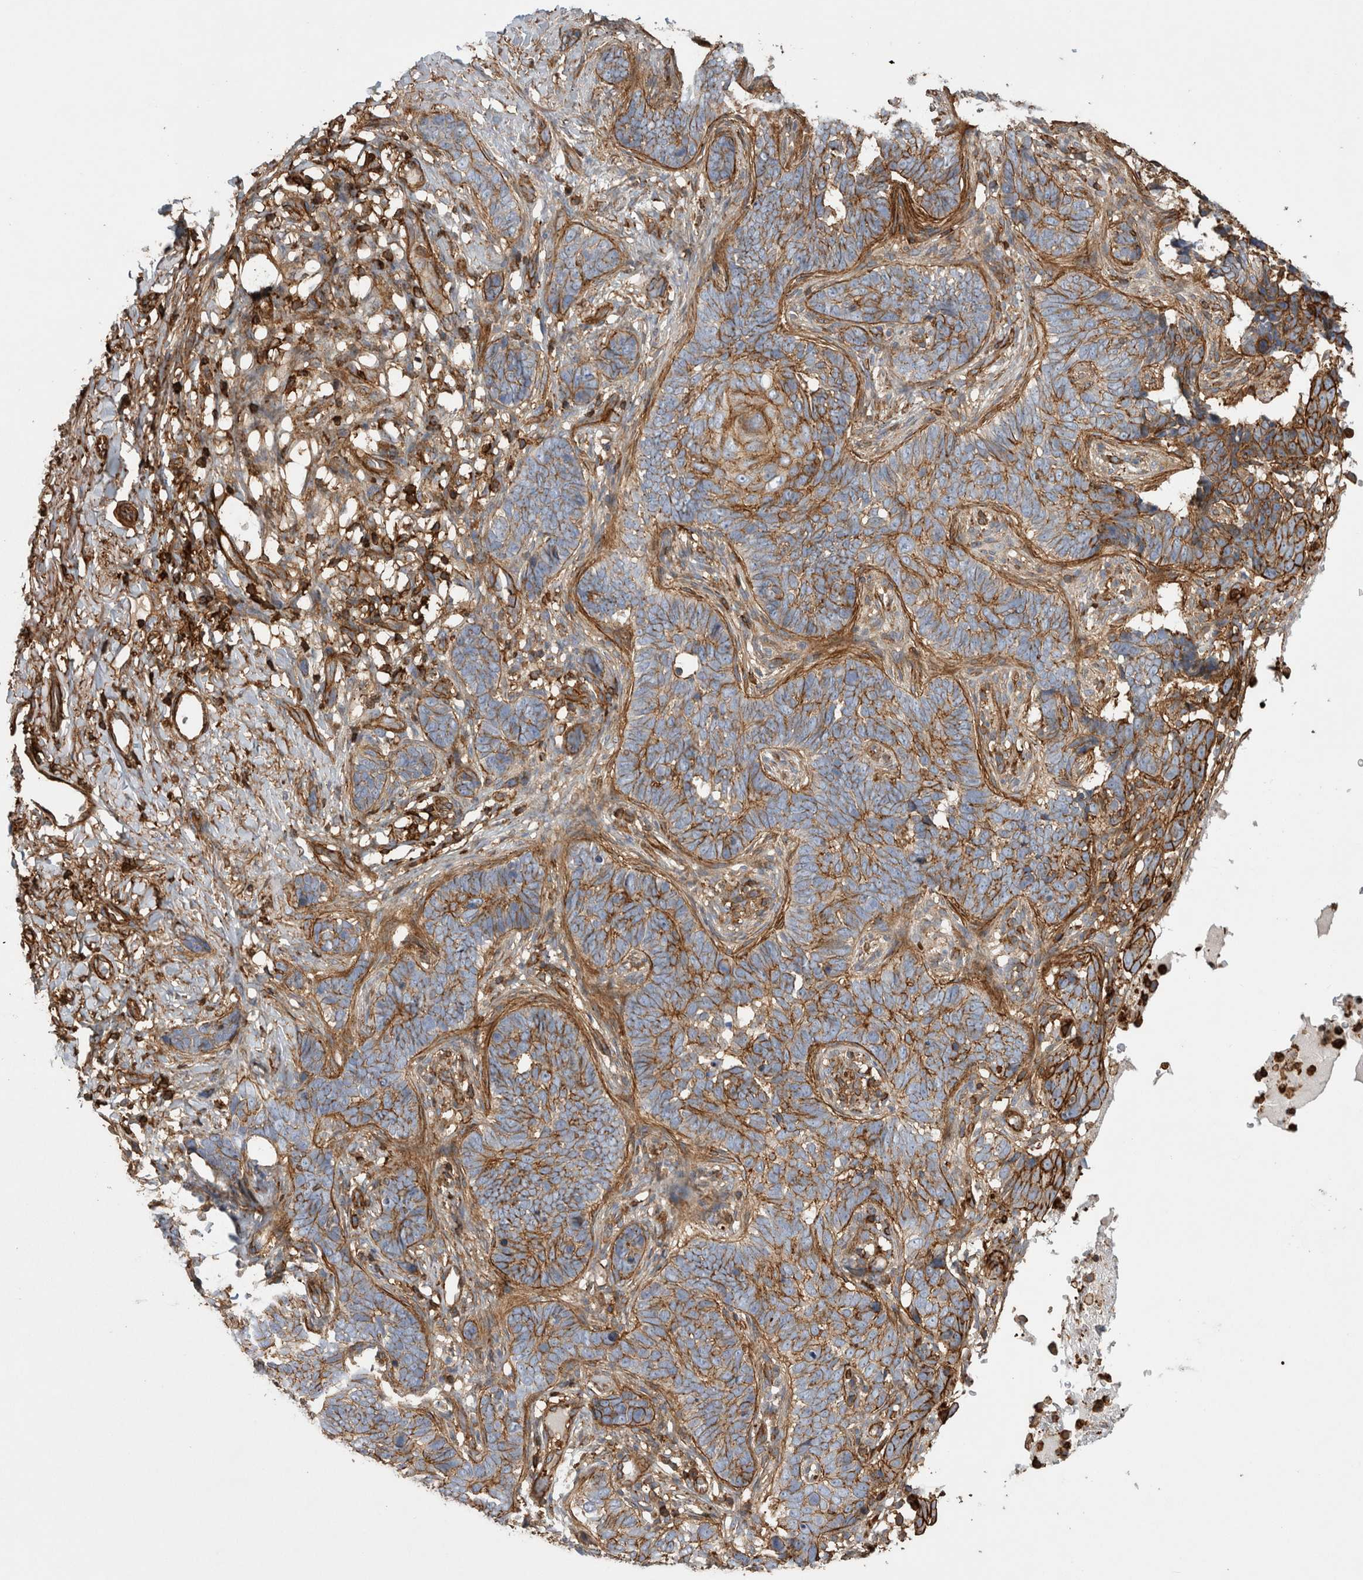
{"staining": {"intensity": "moderate", "quantity": "25%-75%", "location": "cytoplasmic/membranous"}, "tissue": "skin cancer", "cell_type": "Tumor cells", "image_type": "cancer", "snomed": [{"axis": "morphology", "description": "Normal tissue, NOS"}, {"axis": "morphology", "description": "Basal cell carcinoma"}, {"axis": "topography", "description": "Skin"}], "caption": "Skin cancer stained with a brown dye reveals moderate cytoplasmic/membranous positive expression in about 25%-75% of tumor cells.", "gene": "GPER1", "patient": {"sex": "male", "age": 77}}